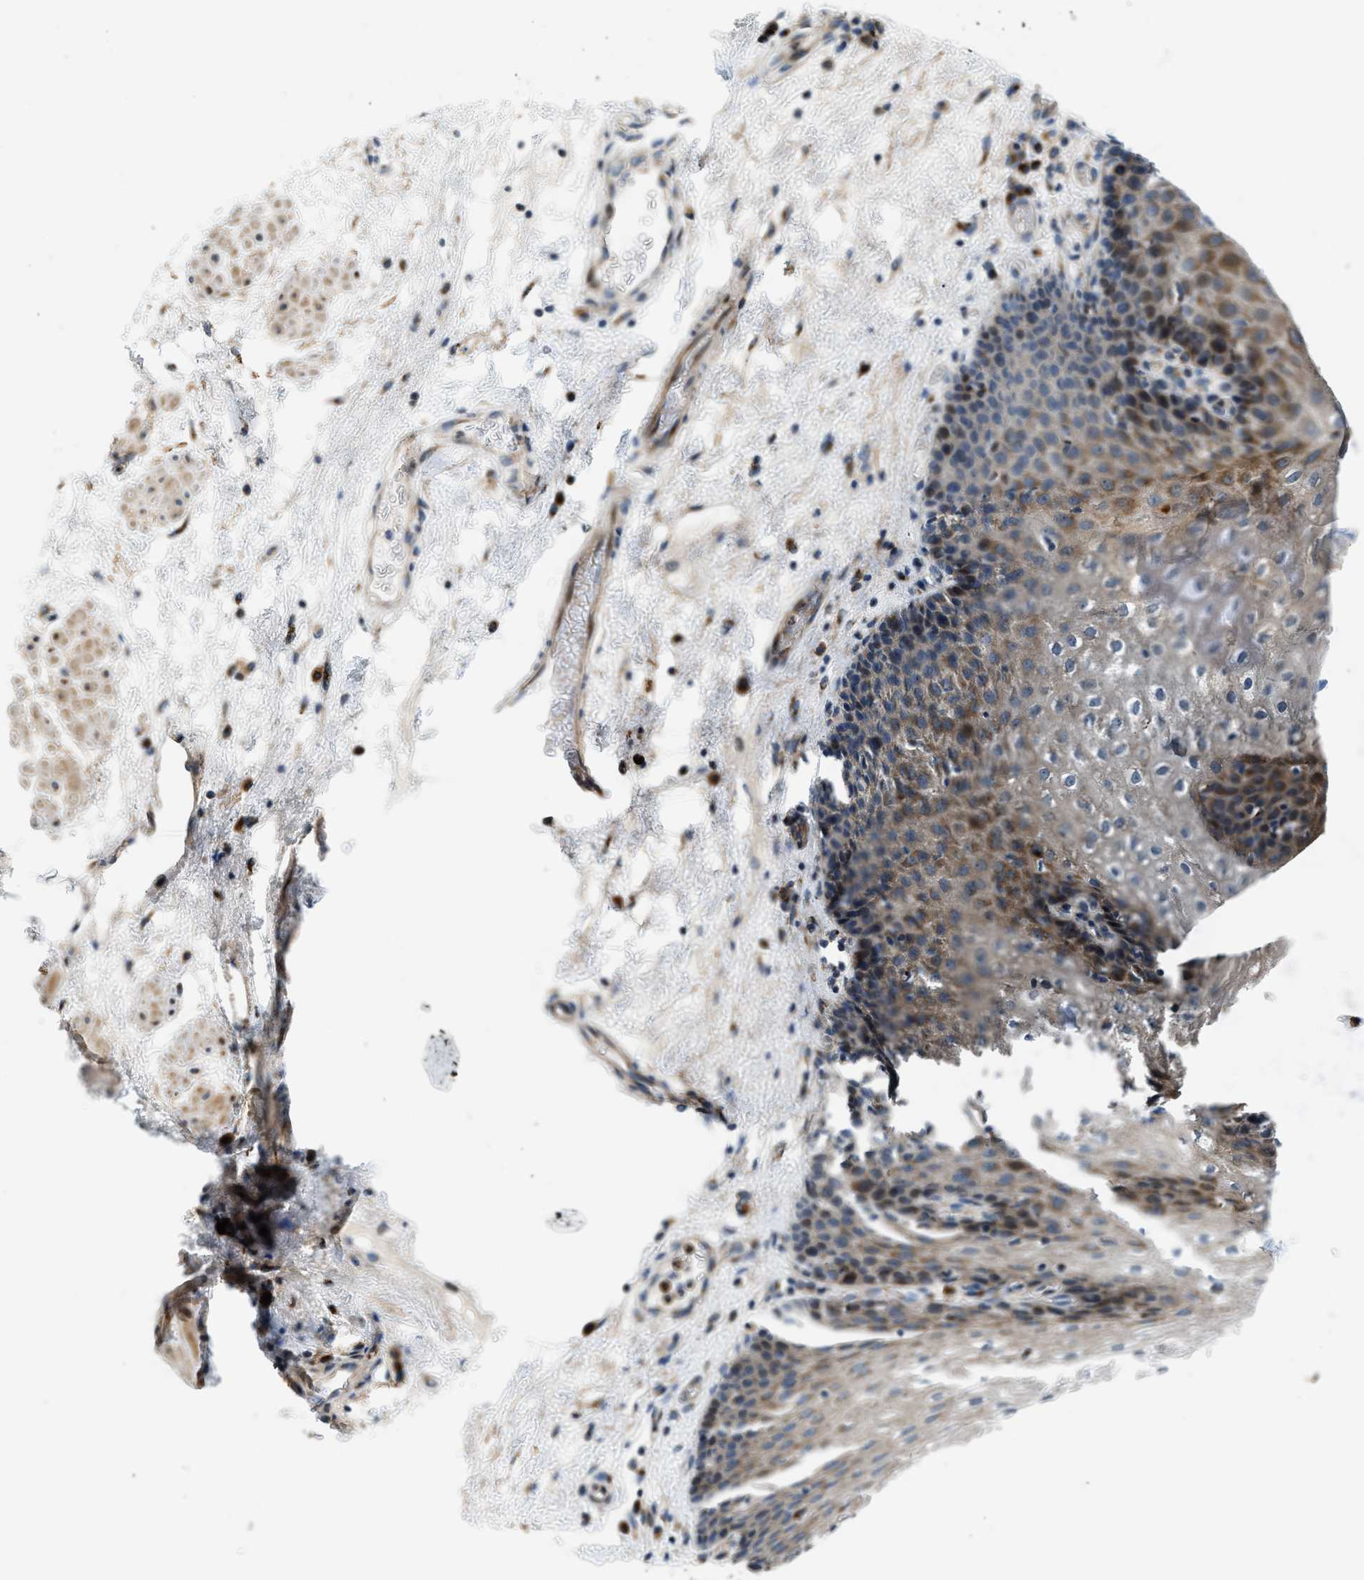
{"staining": {"intensity": "moderate", "quantity": "<25%", "location": "cytoplasmic/membranous"}, "tissue": "esophagus", "cell_type": "Squamous epithelial cells", "image_type": "normal", "snomed": [{"axis": "morphology", "description": "Normal tissue, NOS"}, {"axis": "topography", "description": "Esophagus"}], "caption": "The histopathology image reveals staining of unremarkable esophagus, revealing moderate cytoplasmic/membranous protein staining (brown color) within squamous epithelial cells.", "gene": "FUT8", "patient": {"sex": "male", "age": 48}}